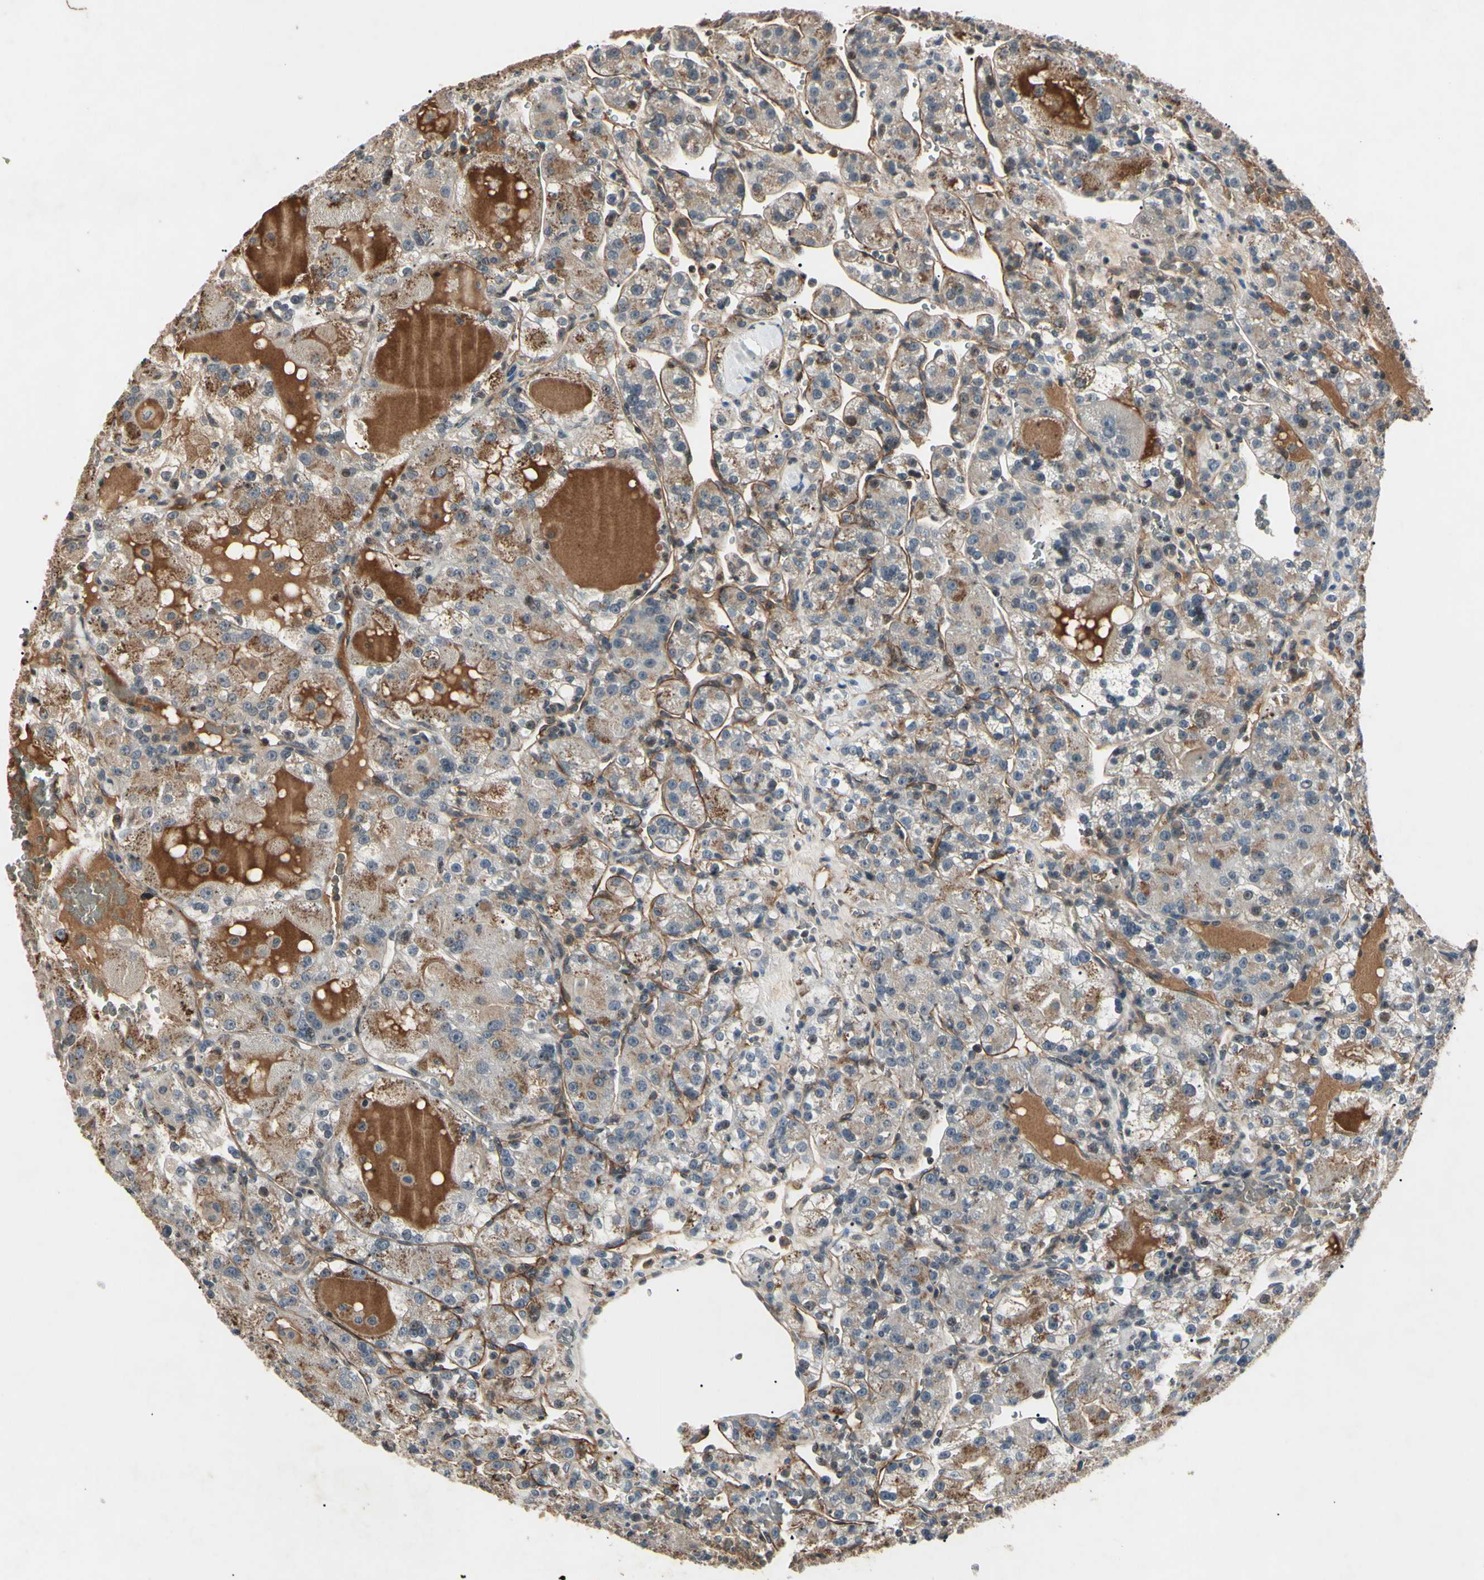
{"staining": {"intensity": "moderate", "quantity": "25%-75%", "location": "cytoplasmic/membranous"}, "tissue": "renal cancer", "cell_type": "Tumor cells", "image_type": "cancer", "snomed": [{"axis": "morphology", "description": "Normal tissue, NOS"}, {"axis": "morphology", "description": "Adenocarcinoma, NOS"}, {"axis": "topography", "description": "Kidney"}], "caption": "Protein analysis of renal adenocarcinoma tissue exhibits moderate cytoplasmic/membranous expression in about 25%-75% of tumor cells.", "gene": "AEBP1", "patient": {"sex": "male", "age": 61}}